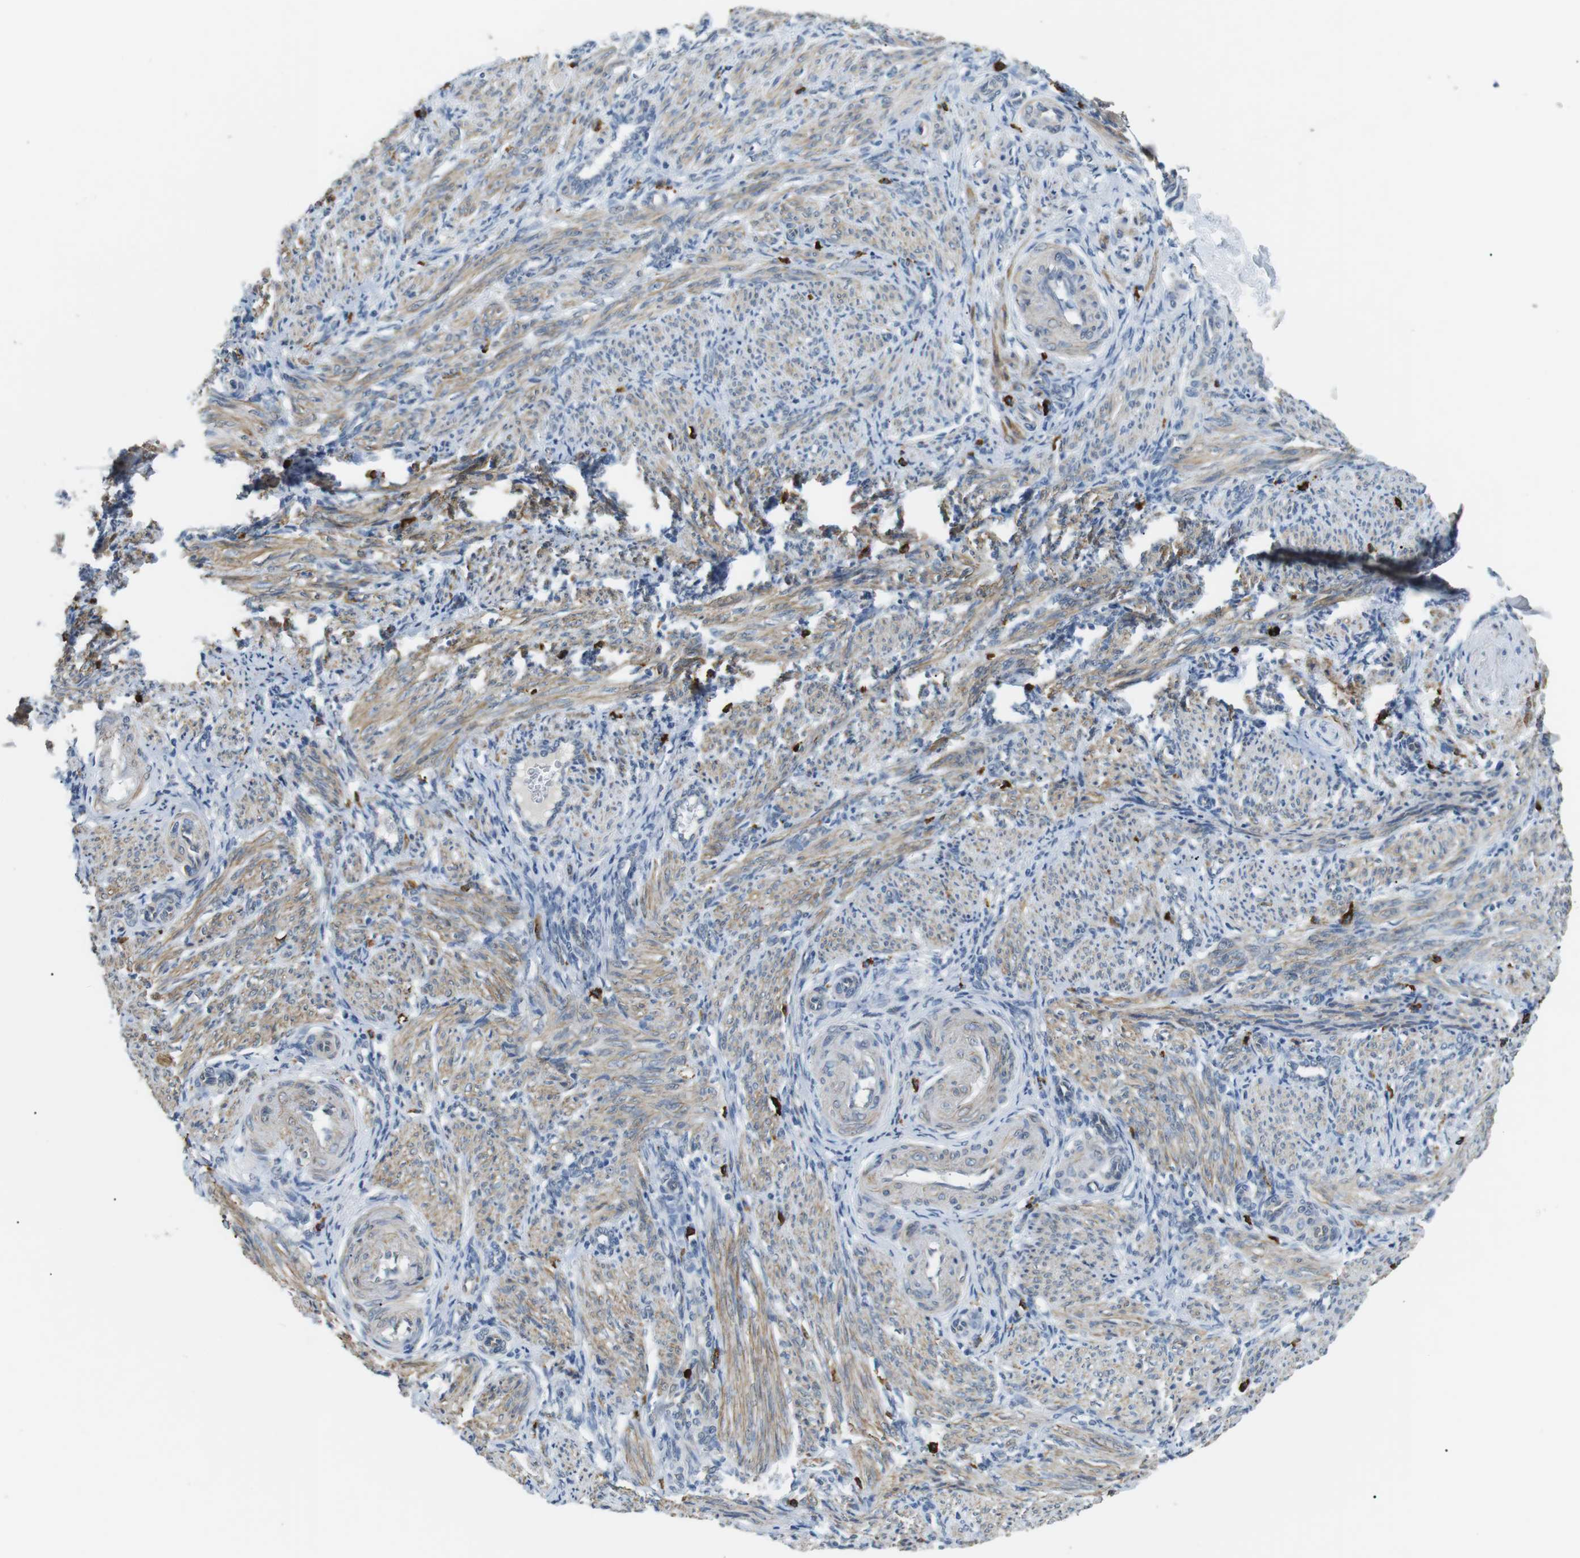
{"staining": {"intensity": "moderate", "quantity": ">75%", "location": "cytoplasmic/membranous"}, "tissue": "smooth muscle", "cell_type": "Smooth muscle cells", "image_type": "normal", "snomed": [{"axis": "morphology", "description": "Normal tissue, NOS"}, {"axis": "topography", "description": "Endometrium"}], "caption": "IHC staining of normal smooth muscle, which demonstrates medium levels of moderate cytoplasmic/membranous expression in approximately >75% of smooth muscle cells indicating moderate cytoplasmic/membranous protein expression. The staining was performed using DAB (3,3'-diaminobenzidine) (brown) for protein detection and nuclei were counterstained in hematoxylin (blue).", "gene": "GZMM", "patient": {"sex": "female", "age": 33}}